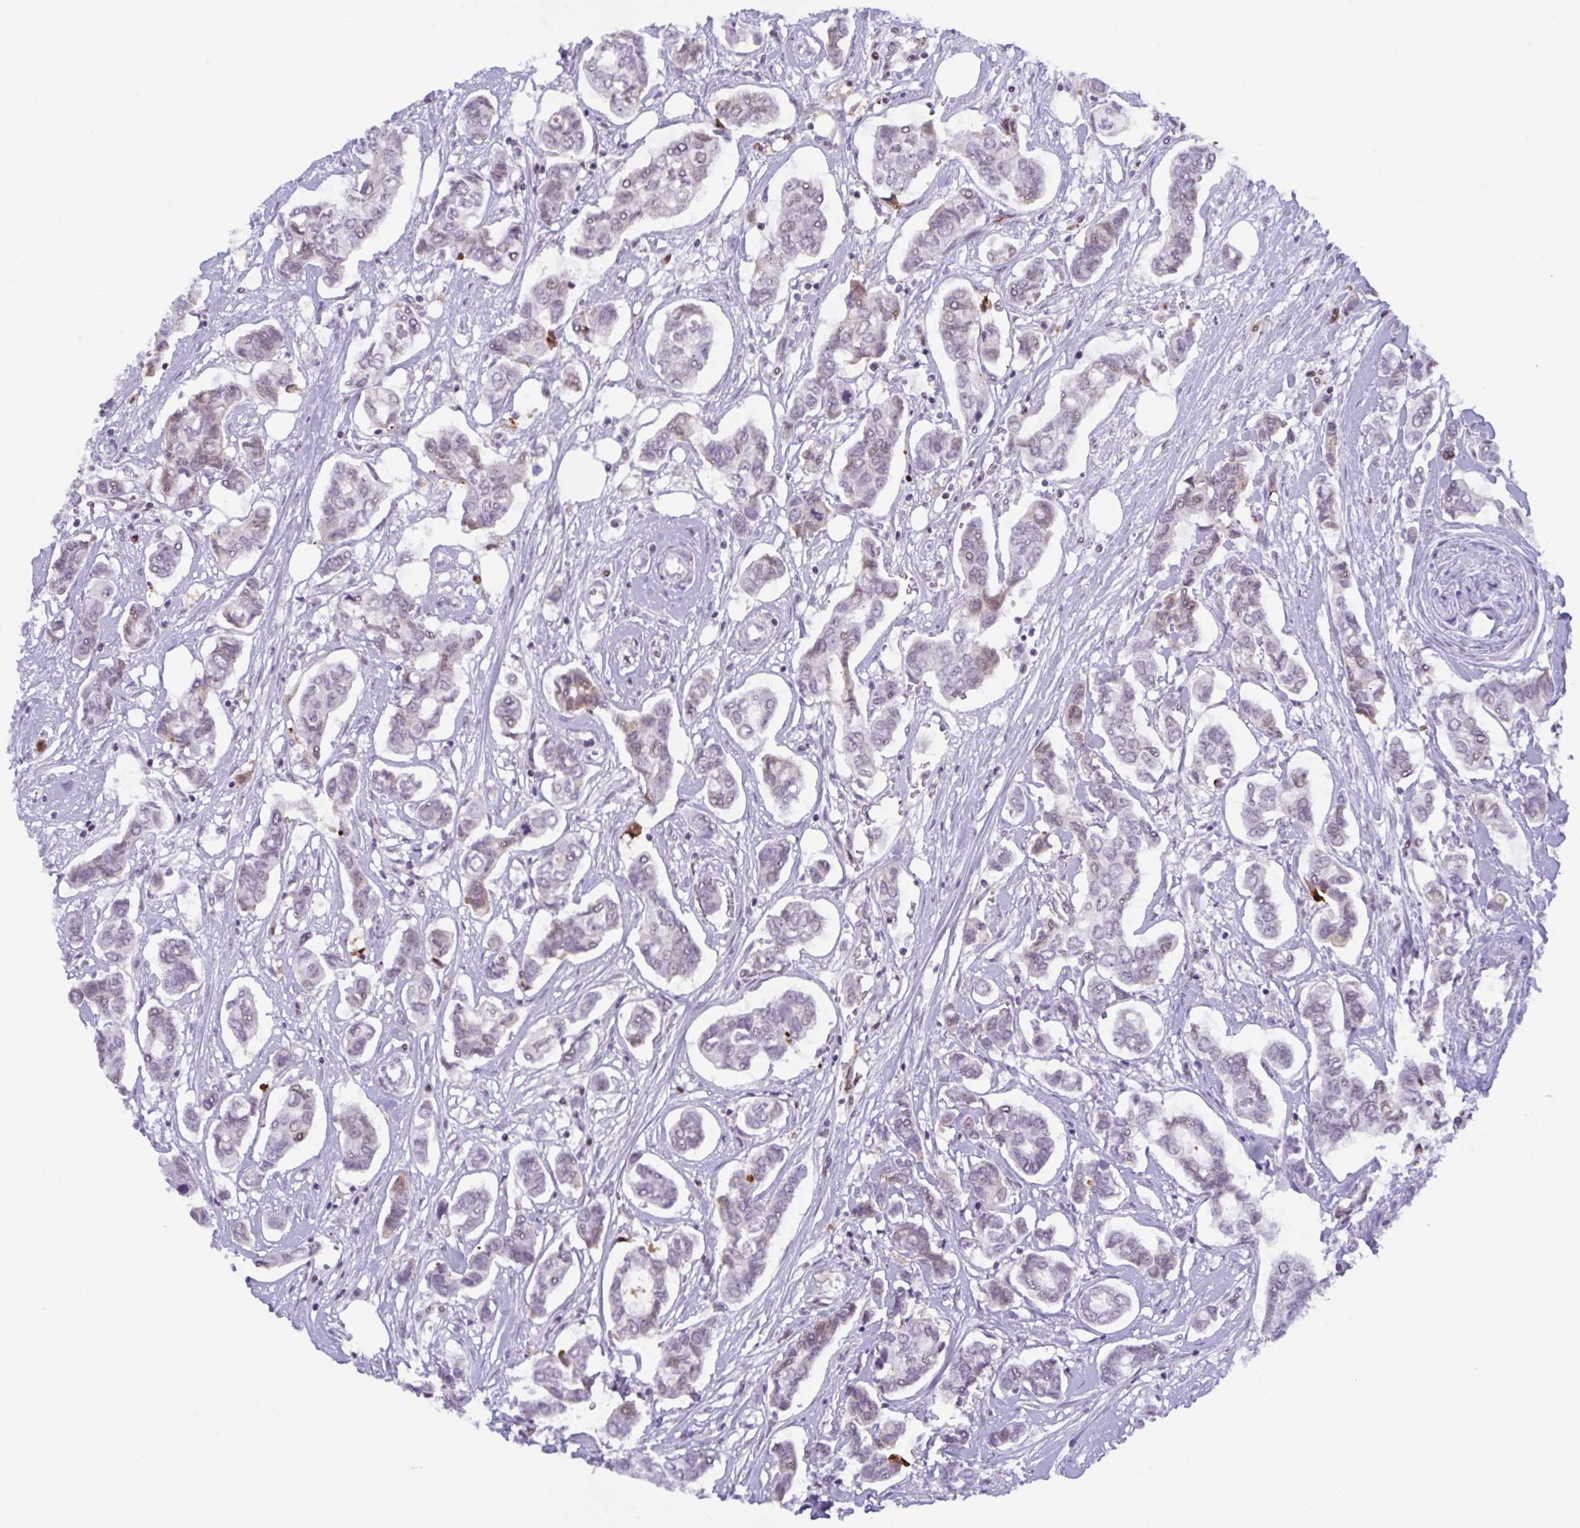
{"staining": {"intensity": "moderate", "quantity": "<25%", "location": "nuclear"}, "tissue": "breast cancer", "cell_type": "Tumor cells", "image_type": "cancer", "snomed": [{"axis": "morphology", "description": "Duct carcinoma"}, {"axis": "topography", "description": "Breast"}], "caption": "Immunohistochemical staining of human breast cancer (intraductal carcinoma) displays low levels of moderate nuclear positivity in approximately <25% of tumor cells.", "gene": "PLG", "patient": {"sex": "female", "age": 73}}